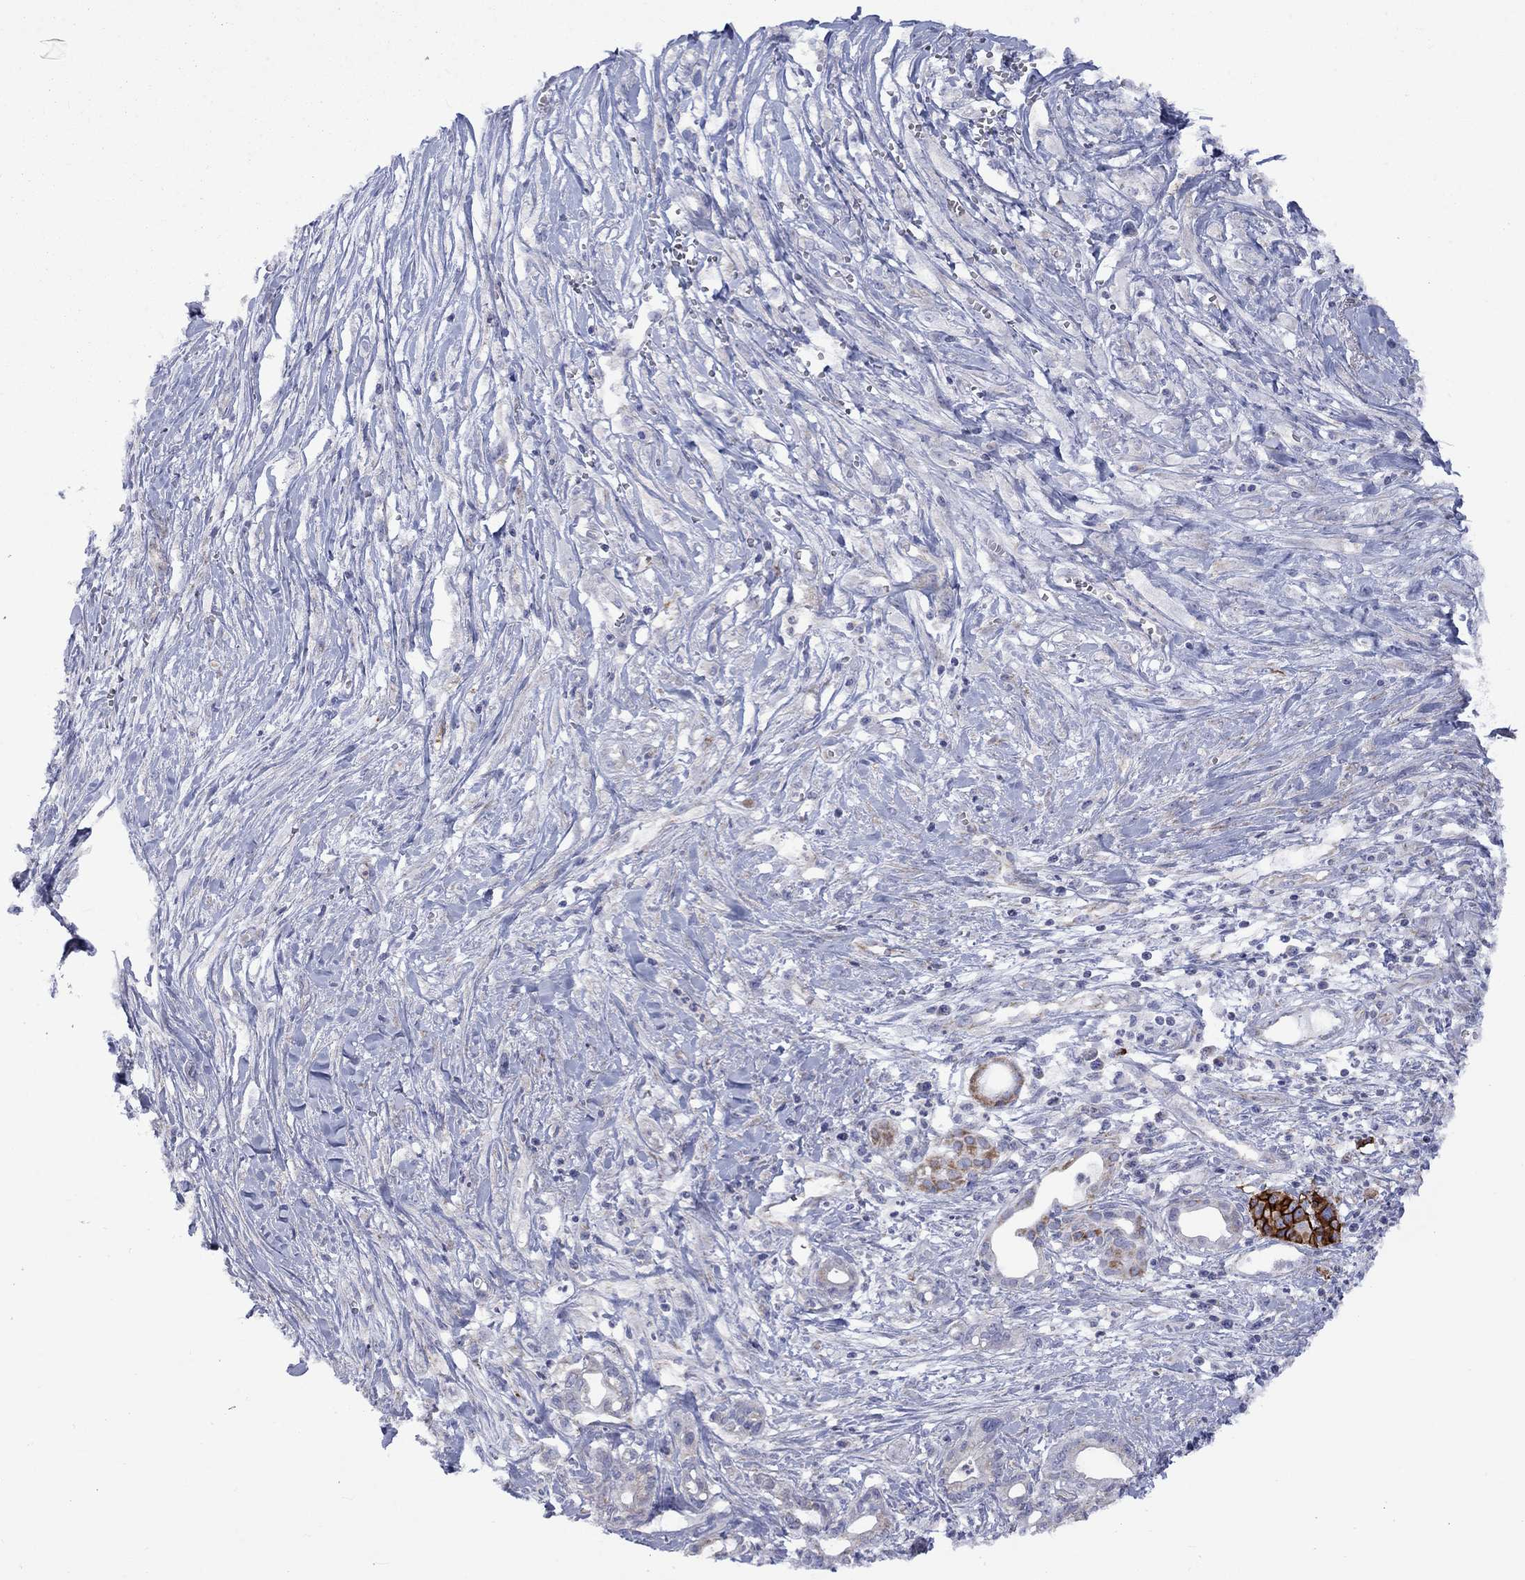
{"staining": {"intensity": "weak", "quantity": "<25%", "location": "cytoplasmic/membranous"}, "tissue": "pancreatic cancer", "cell_type": "Tumor cells", "image_type": "cancer", "snomed": [{"axis": "morphology", "description": "Adenocarcinoma, NOS"}, {"axis": "topography", "description": "Pancreas"}], "caption": "A micrograph of human pancreatic cancer is negative for staining in tumor cells.", "gene": "CISD1", "patient": {"sex": "male", "age": 71}}